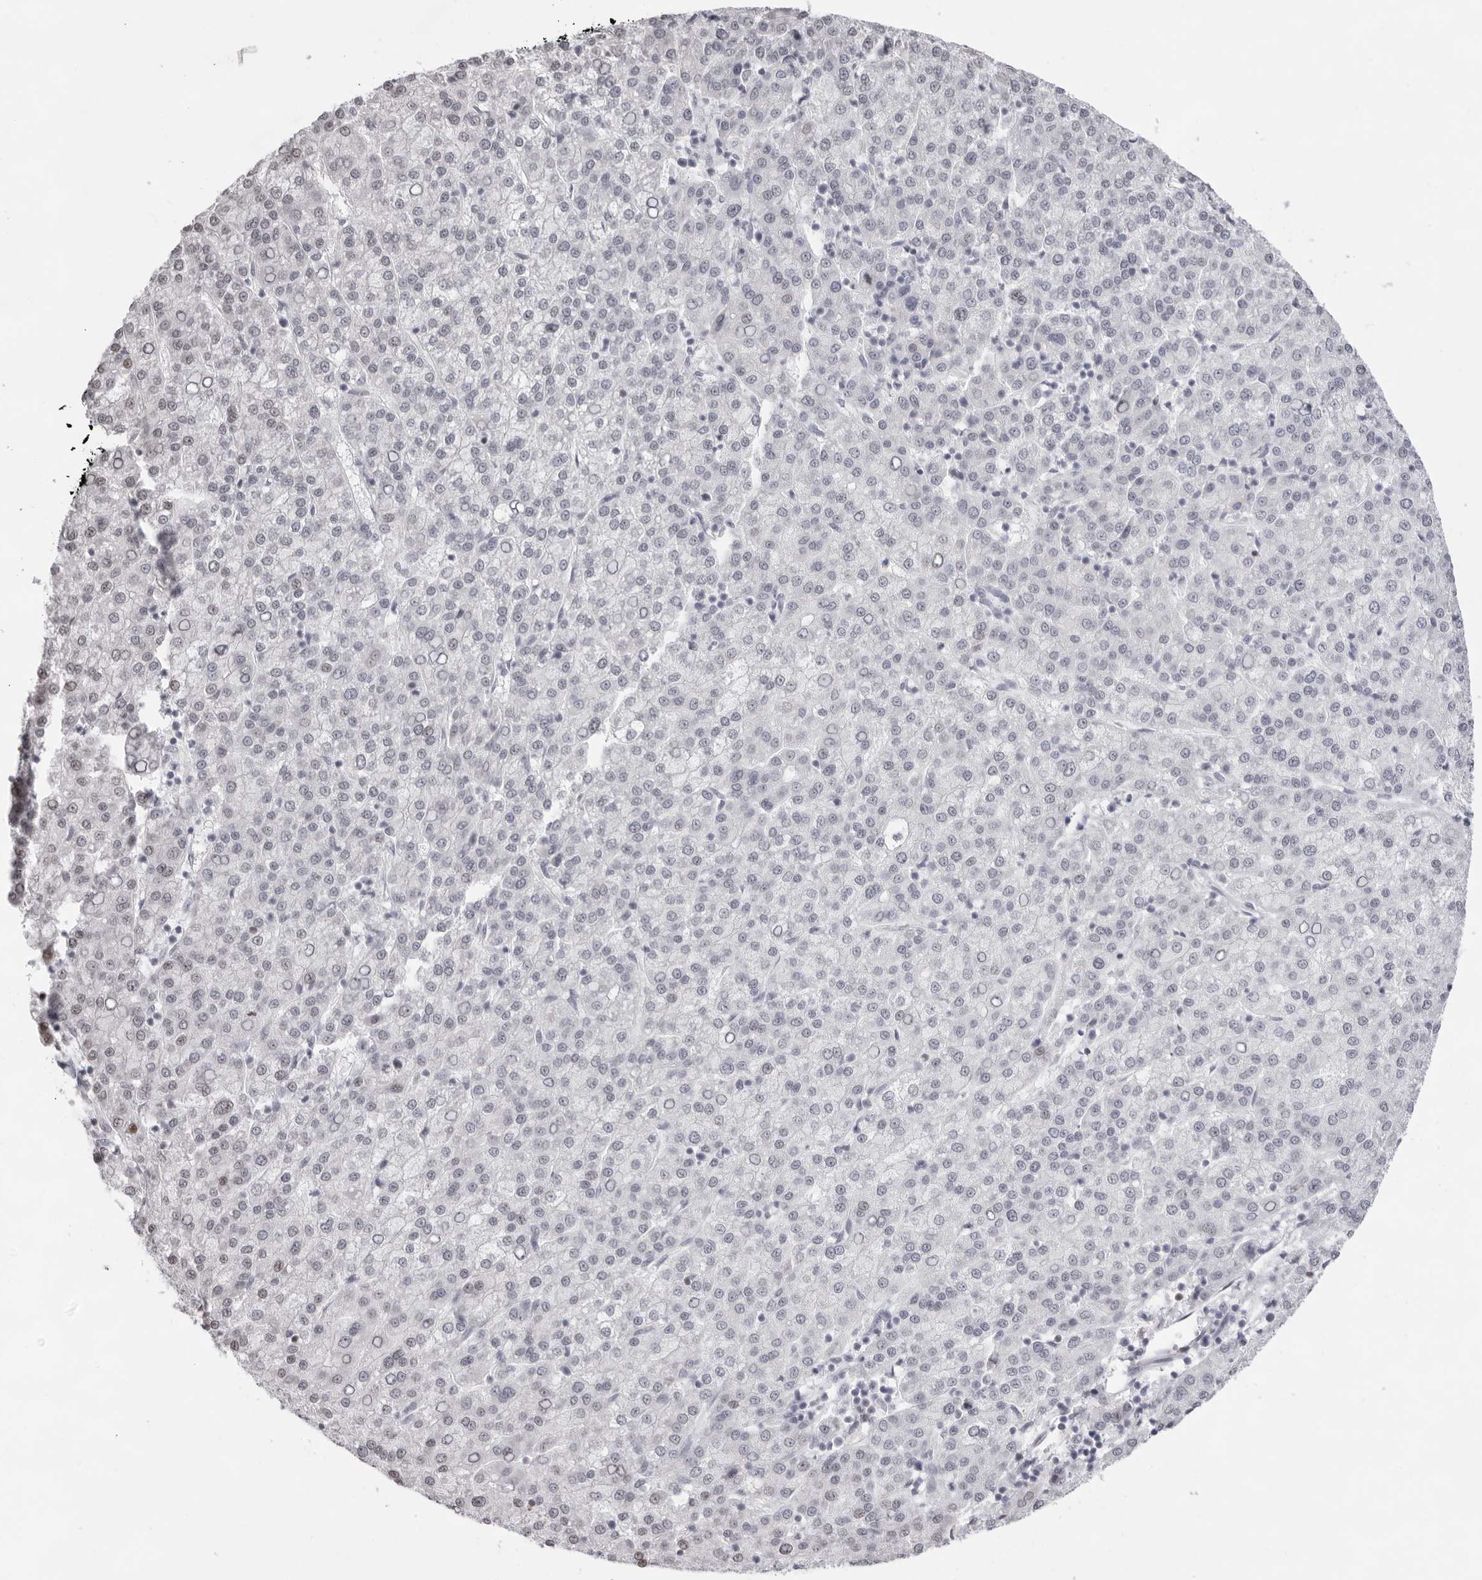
{"staining": {"intensity": "negative", "quantity": "none", "location": "none"}, "tissue": "liver cancer", "cell_type": "Tumor cells", "image_type": "cancer", "snomed": [{"axis": "morphology", "description": "Carcinoma, Hepatocellular, NOS"}, {"axis": "topography", "description": "Liver"}], "caption": "High magnification brightfield microscopy of hepatocellular carcinoma (liver) stained with DAB (3,3'-diaminobenzidine) (brown) and counterstained with hematoxylin (blue): tumor cells show no significant positivity.", "gene": "KLK12", "patient": {"sex": "female", "age": 58}}